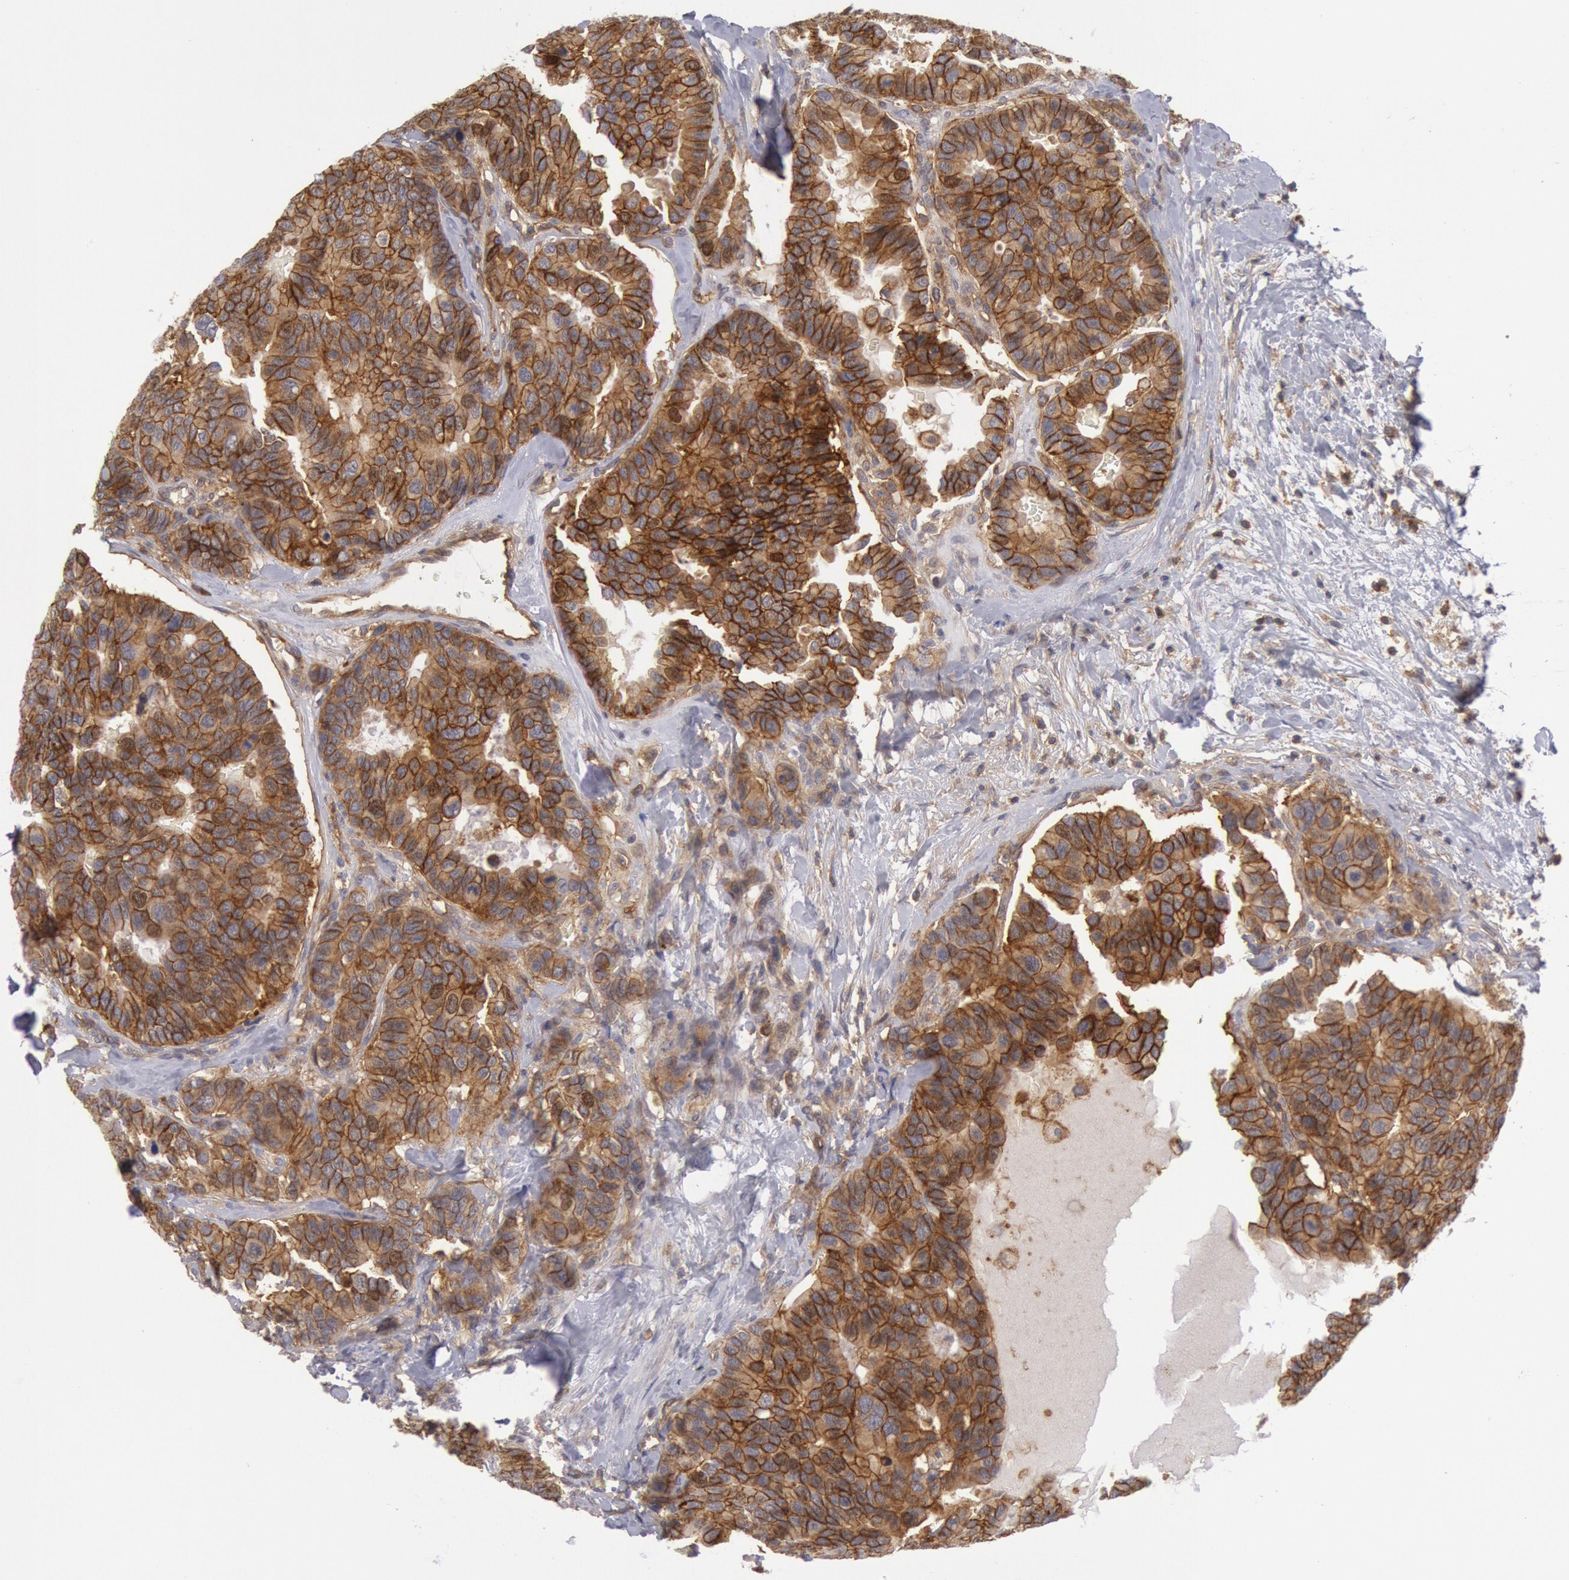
{"staining": {"intensity": "strong", "quantity": ">75%", "location": "cytoplasmic/membranous"}, "tissue": "breast cancer", "cell_type": "Tumor cells", "image_type": "cancer", "snomed": [{"axis": "morphology", "description": "Duct carcinoma"}, {"axis": "topography", "description": "Breast"}], "caption": "A high-resolution histopathology image shows immunohistochemistry (IHC) staining of breast infiltrating ductal carcinoma, which shows strong cytoplasmic/membranous staining in about >75% of tumor cells.", "gene": "STX4", "patient": {"sex": "female", "age": 69}}